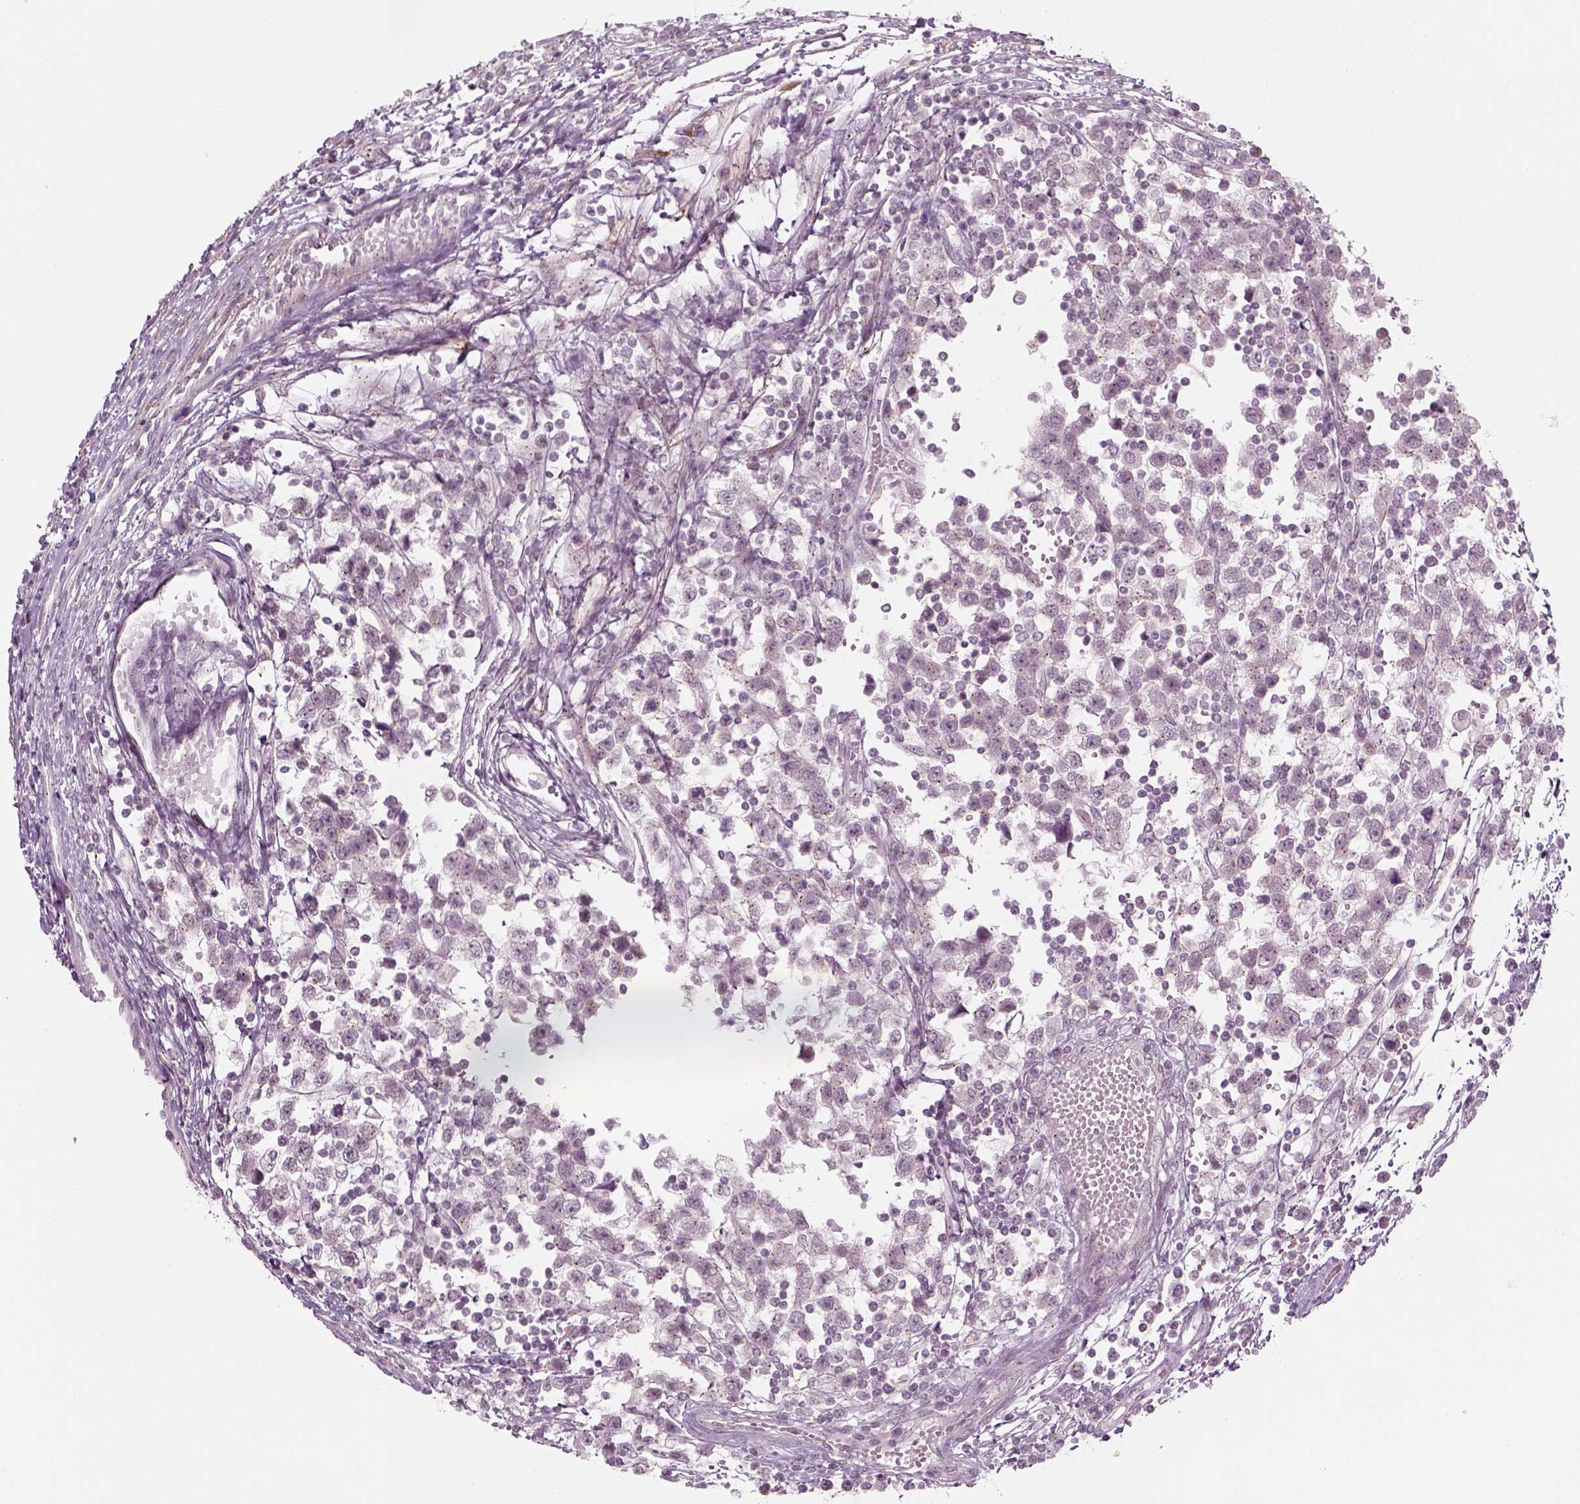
{"staining": {"intensity": "negative", "quantity": "none", "location": "none"}, "tissue": "testis cancer", "cell_type": "Tumor cells", "image_type": "cancer", "snomed": [{"axis": "morphology", "description": "Seminoma, NOS"}, {"axis": "topography", "description": "Testis"}], "caption": "The image shows no staining of tumor cells in testis seminoma. (Immunohistochemistry, brightfield microscopy, high magnification).", "gene": "MLIP", "patient": {"sex": "male", "age": 34}}